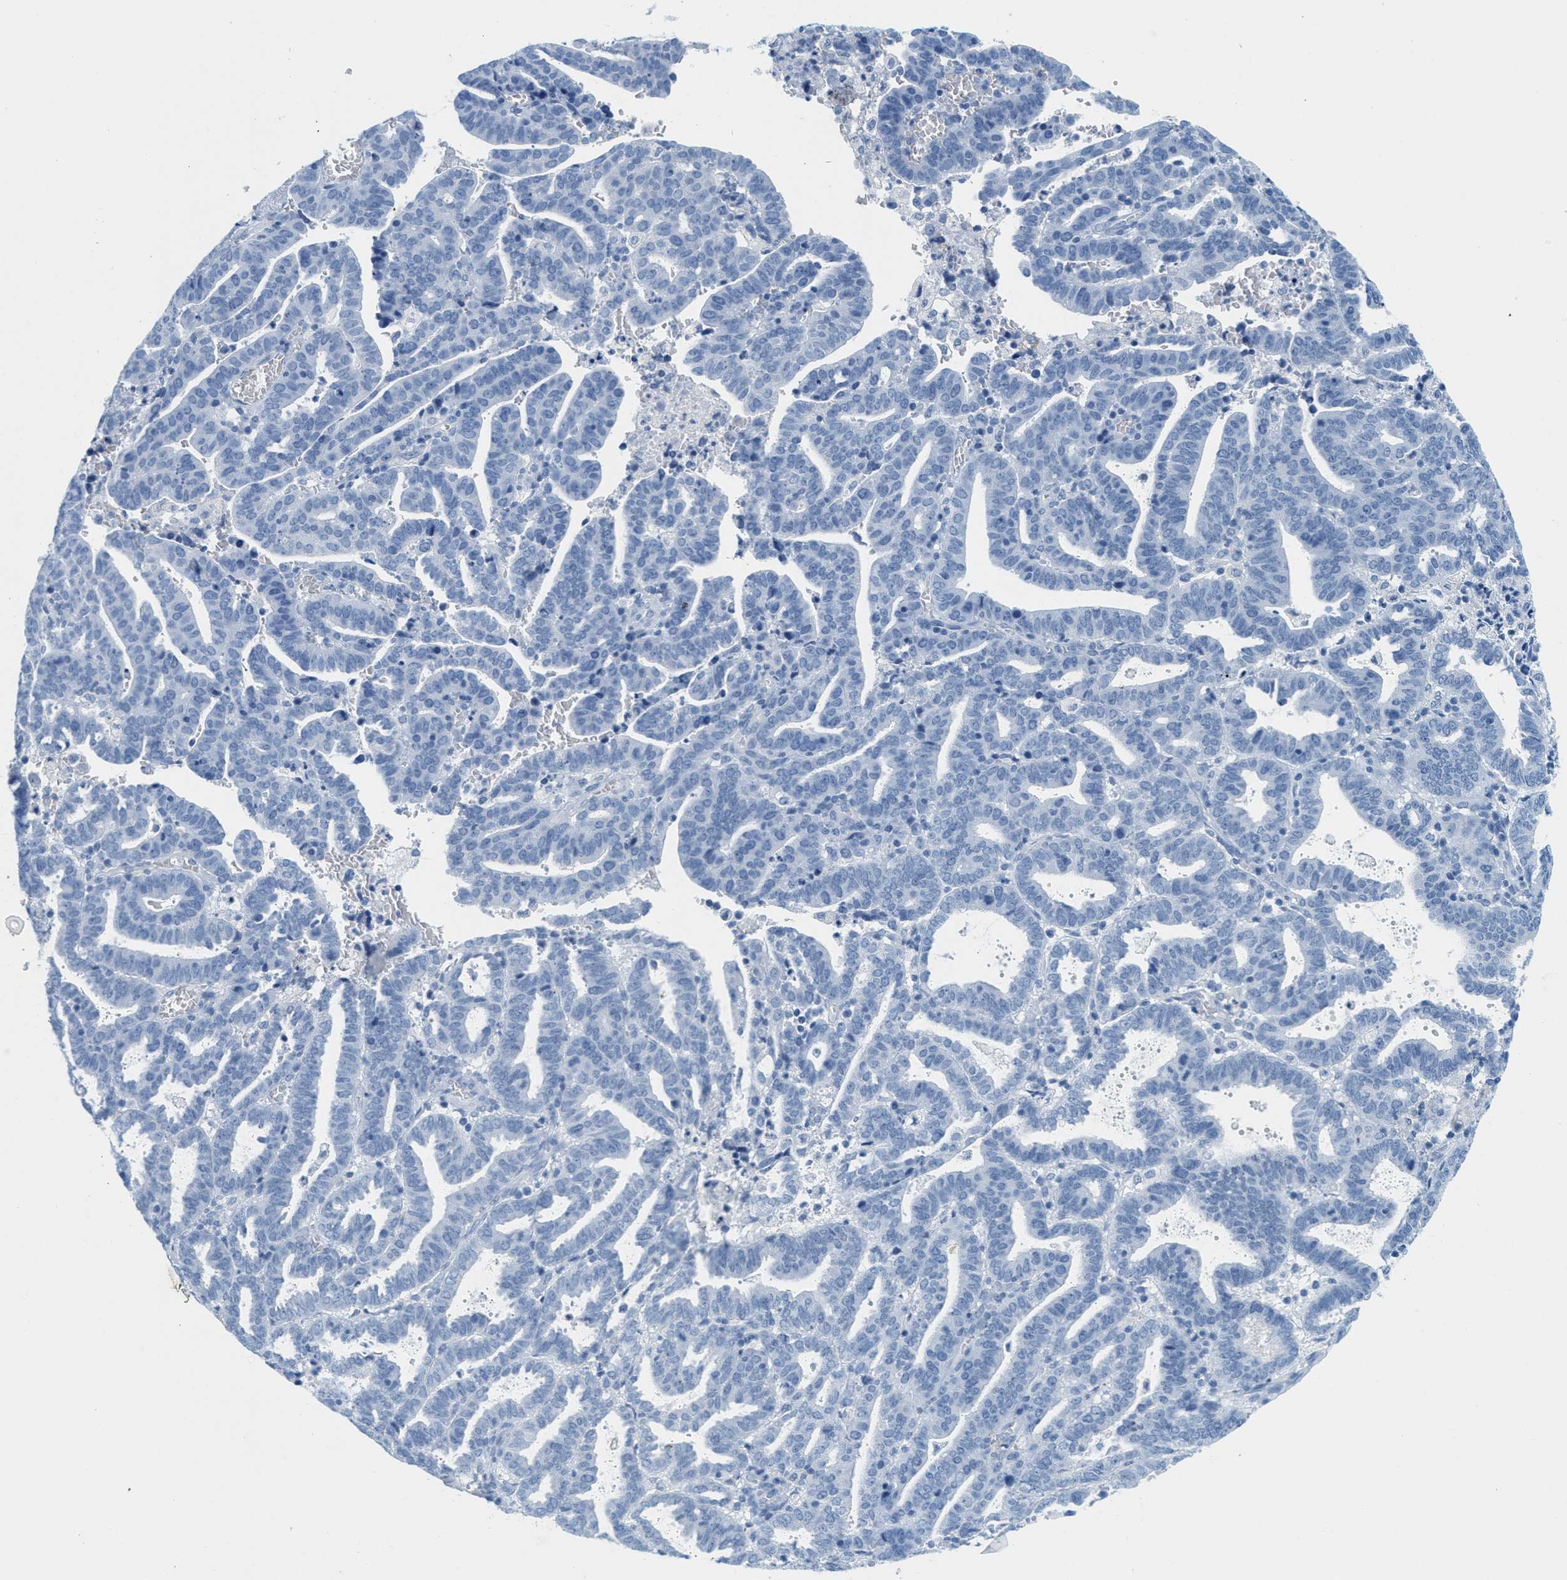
{"staining": {"intensity": "negative", "quantity": "none", "location": "none"}, "tissue": "endometrial cancer", "cell_type": "Tumor cells", "image_type": "cancer", "snomed": [{"axis": "morphology", "description": "Adenocarcinoma, NOS"}, {"axis": "topography", "description": "Uterus"}], "caption": "A histopathology image of human endometrial cancer is negative for staining in tumor cells. Nuclei are stained in blue.", "gene": "GPM6A", "patient": {"sex": "female", "age": 83}}